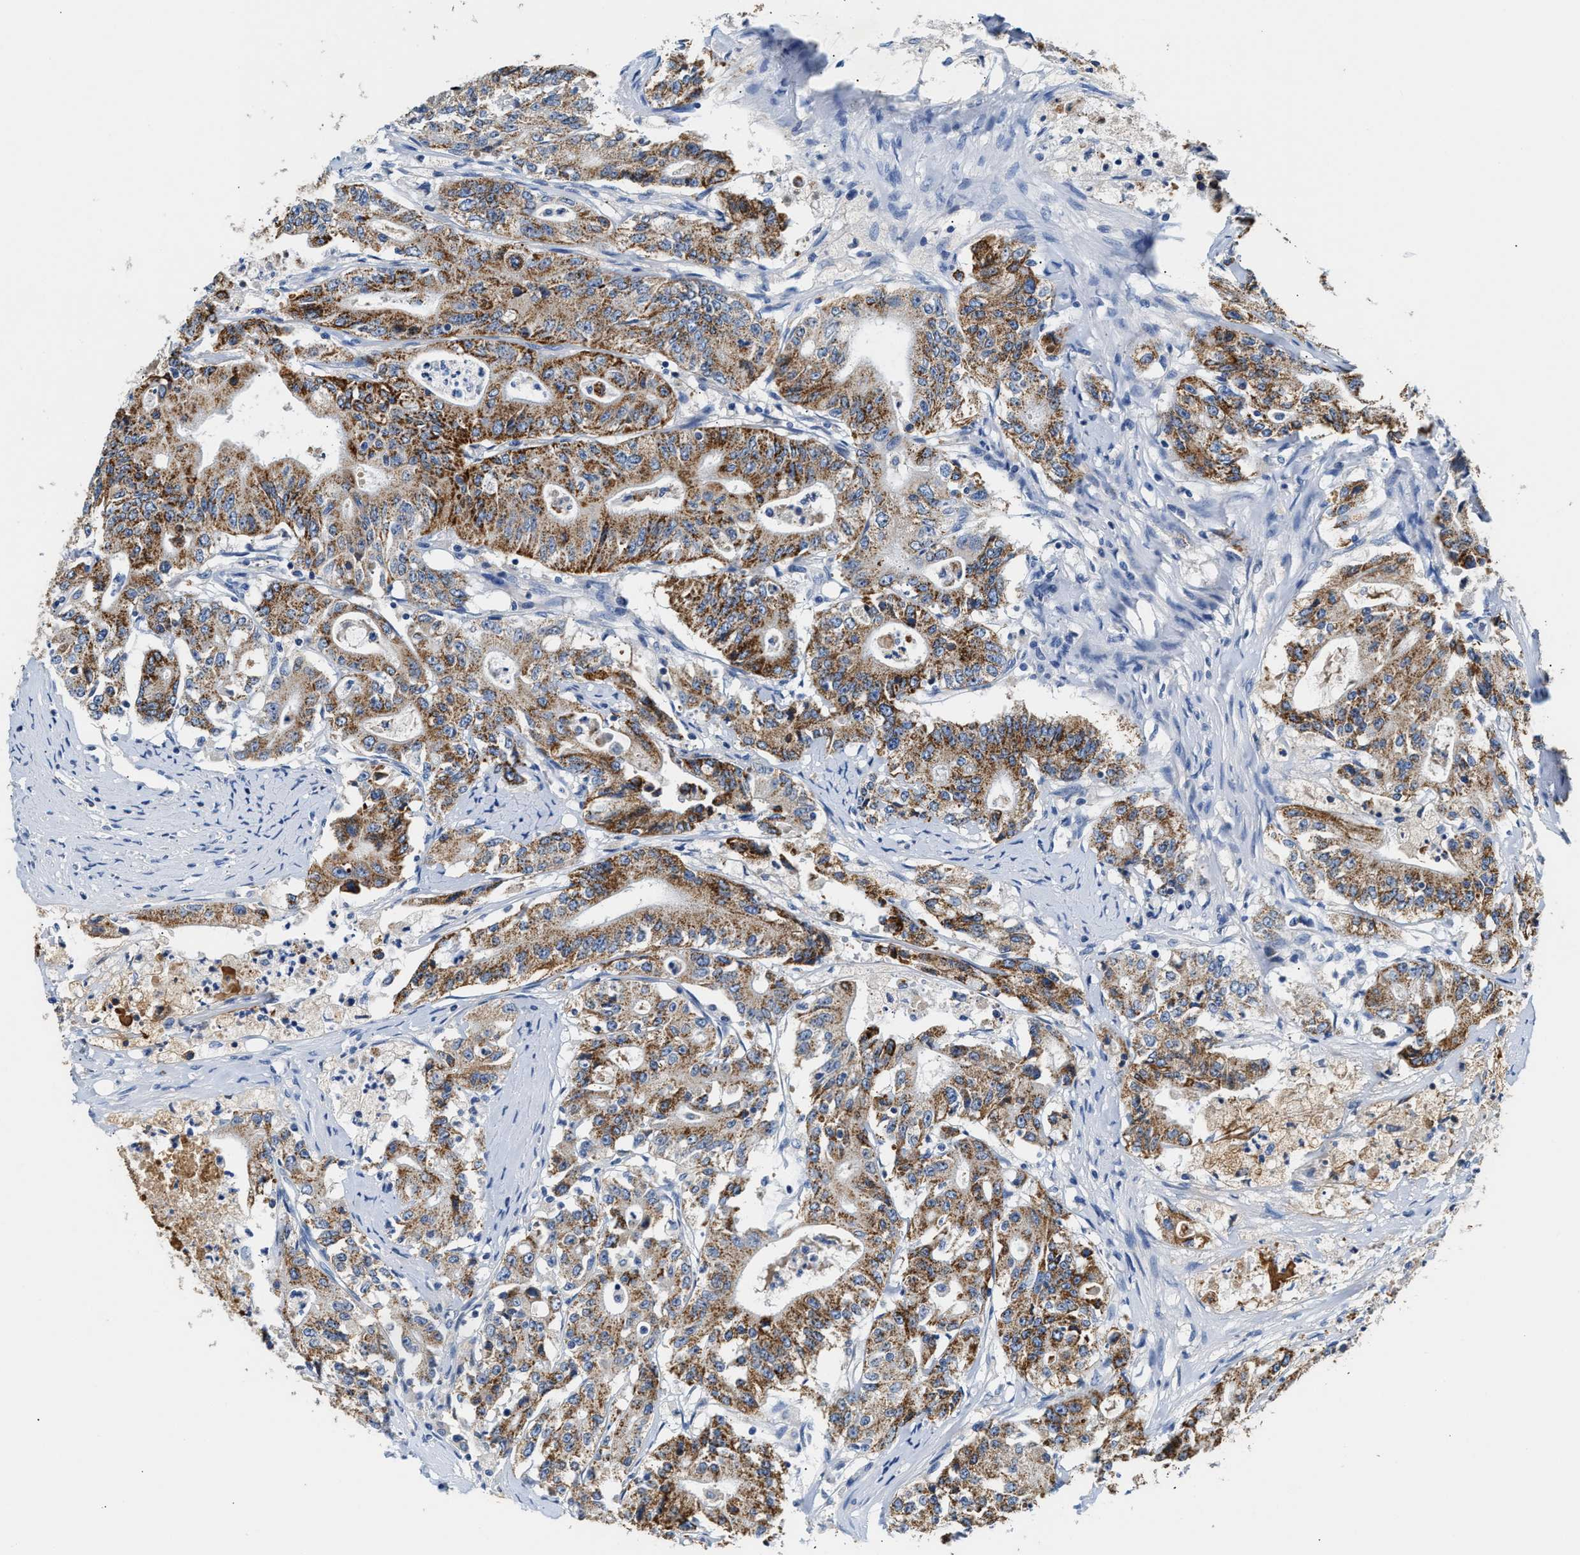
{"staining": {"intensity": "moderate", "quantity": ">75%", "location": "cytoplasmic/membranous"}, "tissue": "colorectal cancer", "cell_type": "Tumor cells", "image_type": "cancer", "snomed": [{"axis": "morphology", "description": "Adenocarcinoma, NOS"}, {"axis": "topography", "description": "Colon"}], "caption": "Colorectal cancer stained with a protein marker demonstrates moderate staining in tumor cells.", "gene": "TUT7", "patient": {"sex": "female", "age": 77}}